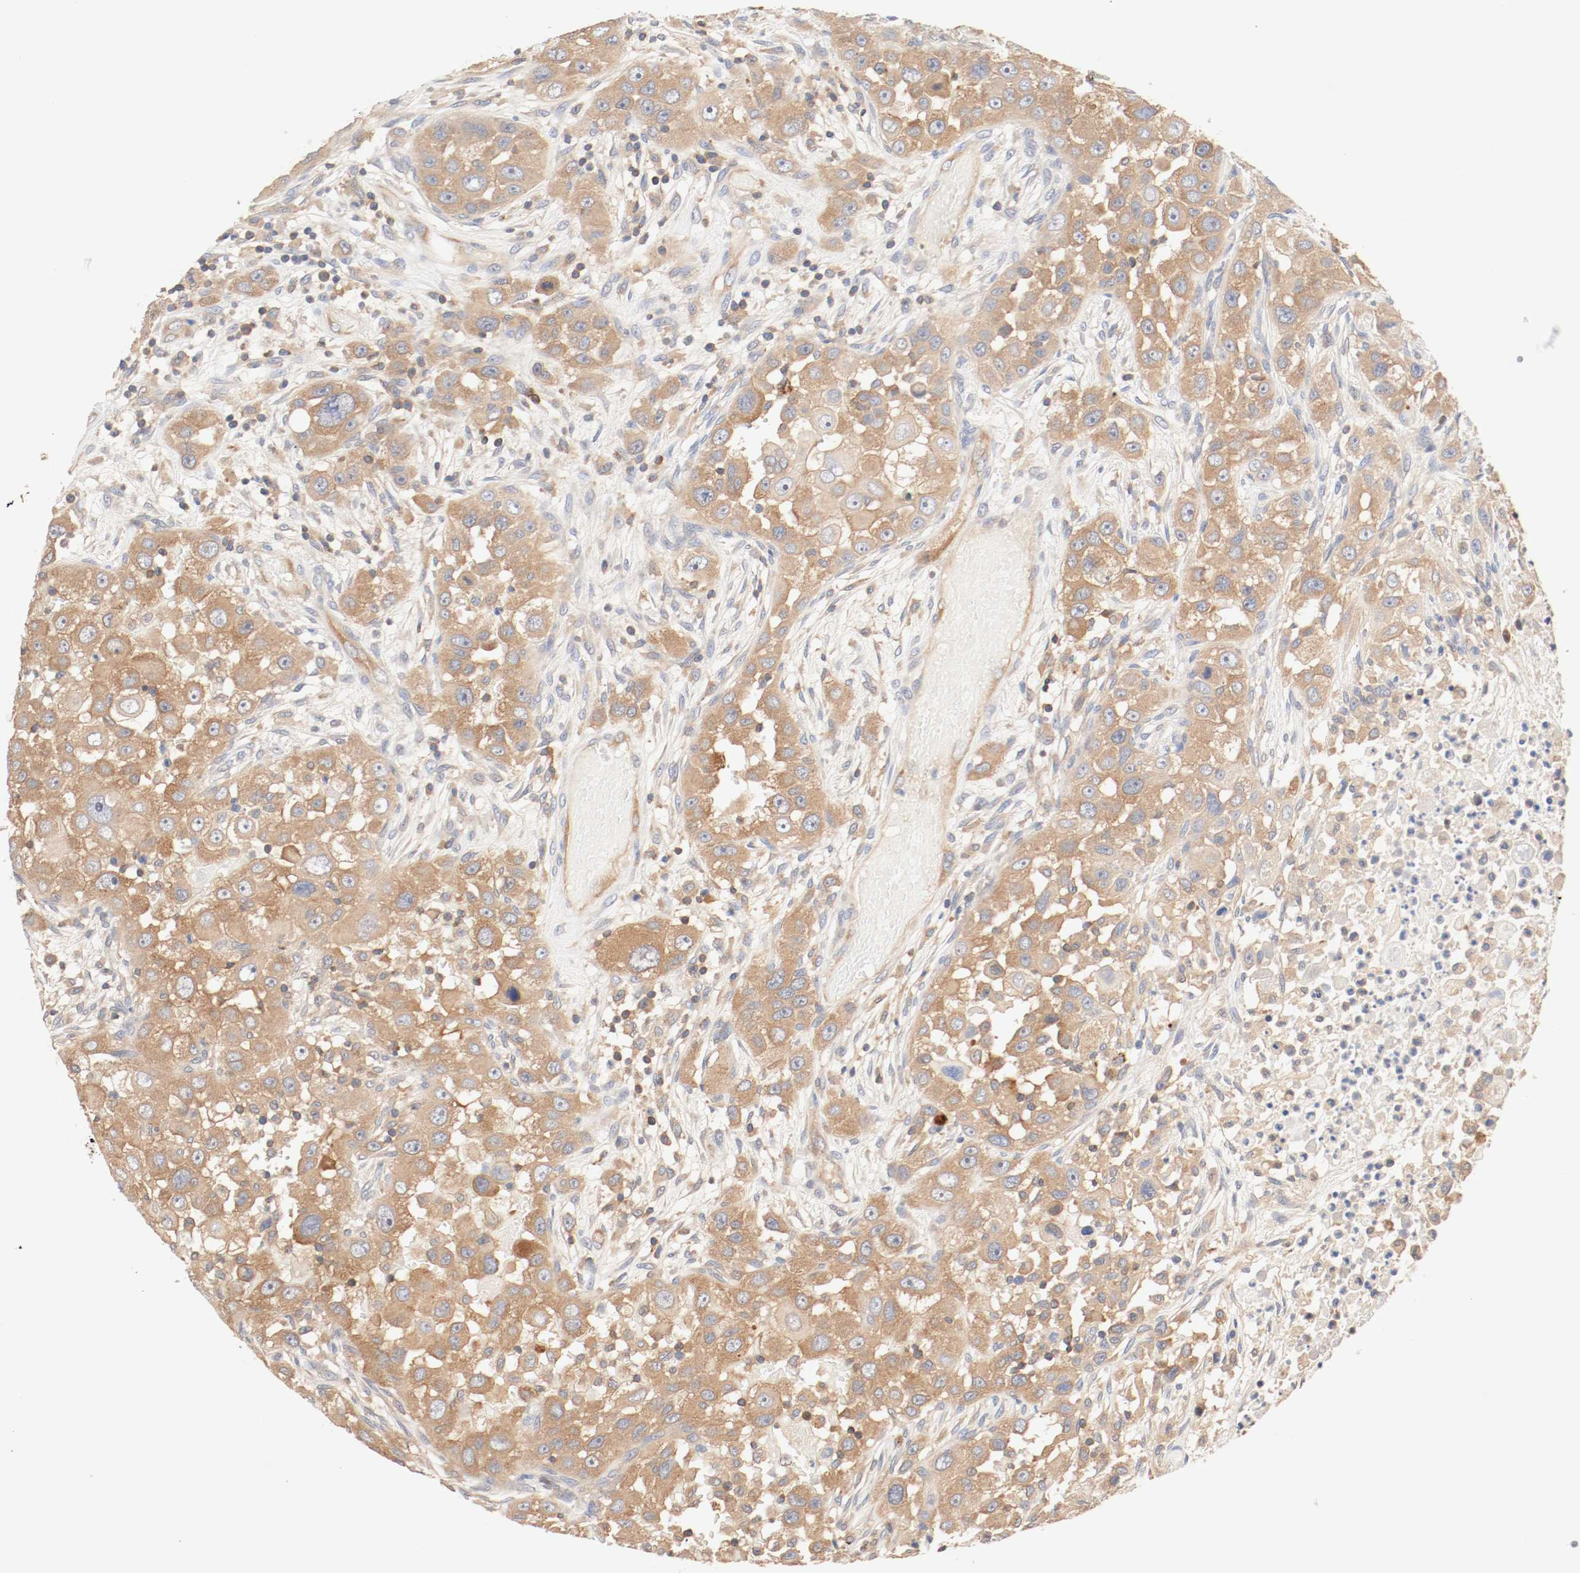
{"staining": {"intensity": "strong", "quantity": ">75%", "location": "cytoplasmic/membranous"}, "tissue": "head and neck cancer", "cell_type": "Tumor cells", "image_type": "cancer", "snomed": [{"axis": "morphology", "description": "Carcinoma, NOS"}, {"axis": "topography", "description": "Head-Neck"}], "caption": "Head and neck cancer (carcinoma) stained for a protein (brown) reveals strong cytoplasmic/membranous positive positivity in approximately >75% of tumor cells.", "gene": "GIT1", "patient": {"sex": "male", "age": 87}}